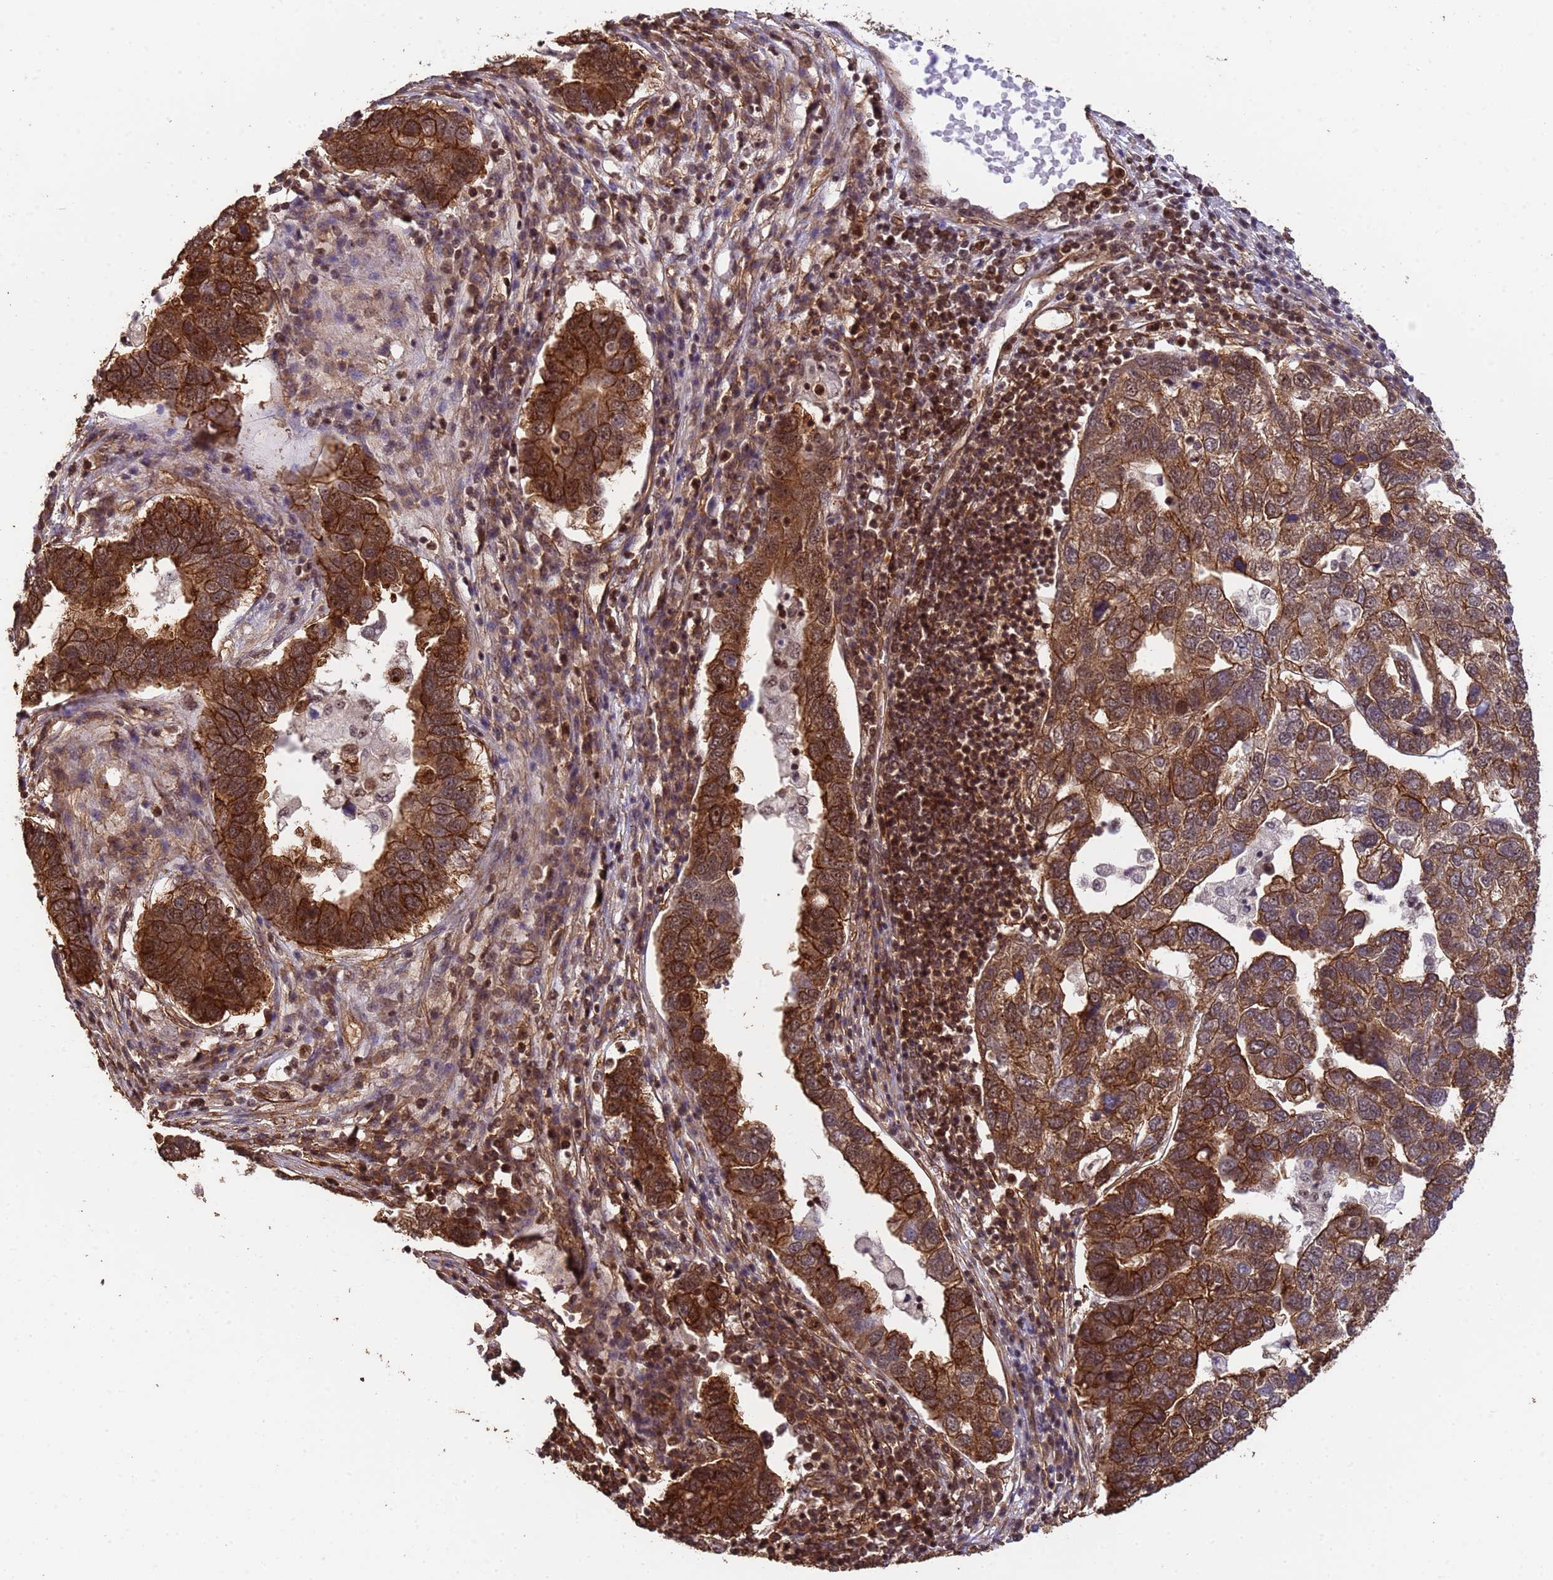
{"staining": {"intensity": "strong", "quantity": ">75%", "location": "cytoplasmic/membranous,nuclear"}, "tissue": "pancreatic cancer", "cell_type": "Tumor cells", "image_type": "cancer", "snomed": [{"axis": "morphology", "description": "Adenocarcinoma, NOS"}, {"axis": "topography", "description": "Pancreas"}], "caption": "The immunohistochemical stain highlights strong cytoplasmic/membranous and nuclear staining in tumor cells of adenocarcinoma (pancreatic) tissue.", "gene": "SYF2", "patient": {"sex": "female", "age": 61}}